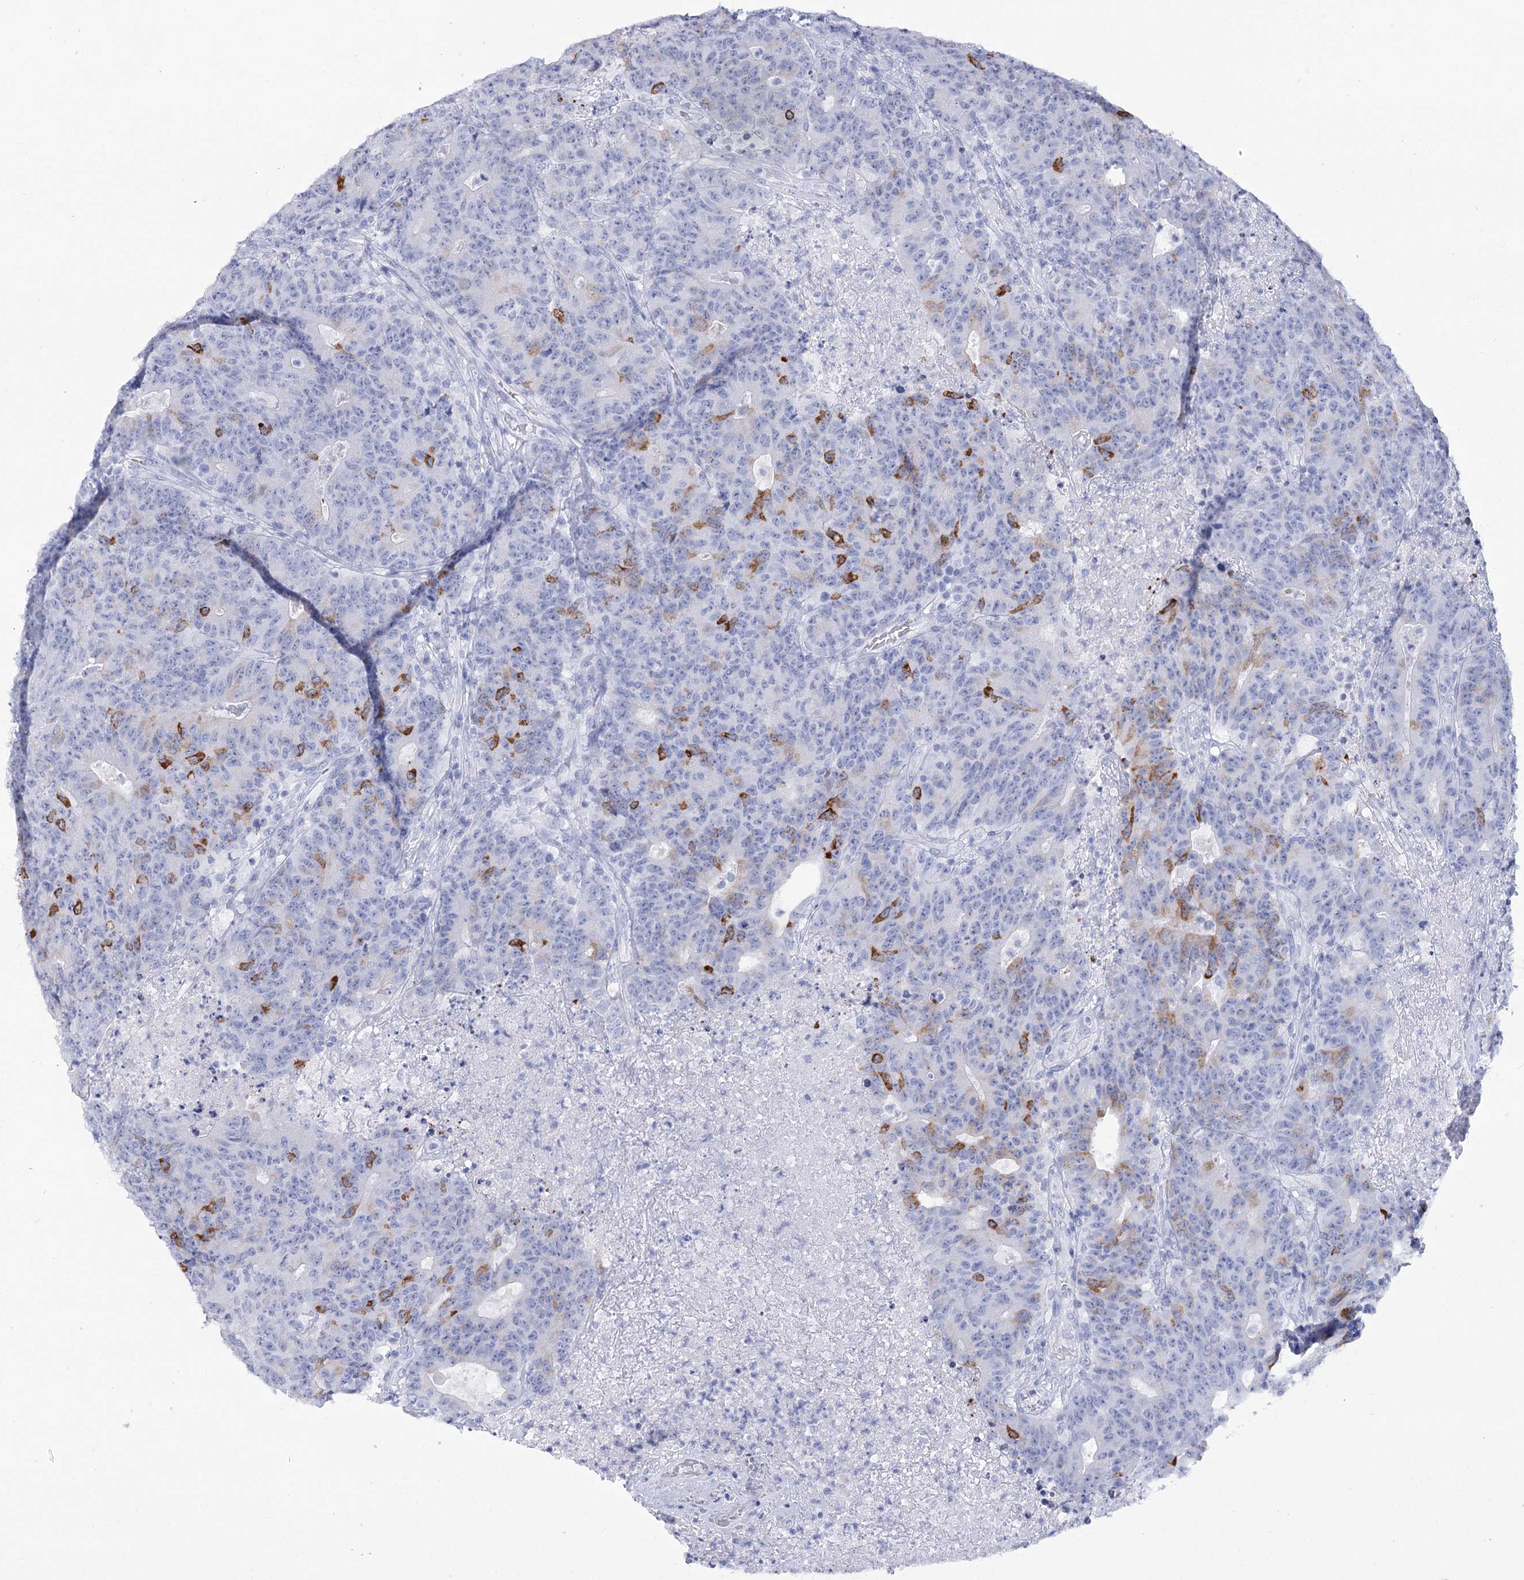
{"staining": {"intensity": "strong", "quantity": "<25%", "location": "cytoplasmic/membranous"}, "tissue": "colorectal cancer", "cell_type": "Tumor cells", "image_type": "cancer", "snomed": [{"axis": "morphology", "description": "Adenocarcinoma, NOS"}, {"axis": "topography", "description": "Colon"}], "caption": "This photomicrograph exhibits colorectal cancer stained with immunohistochemistry (IHC) to label a protein in brown. The cytoplasmic/membranous of tumor cells show strong positivity for the protein. Nuclei are counter-stained blue.", "gene": "RNF186", "patient": {"sex": "female", "age": 75}}